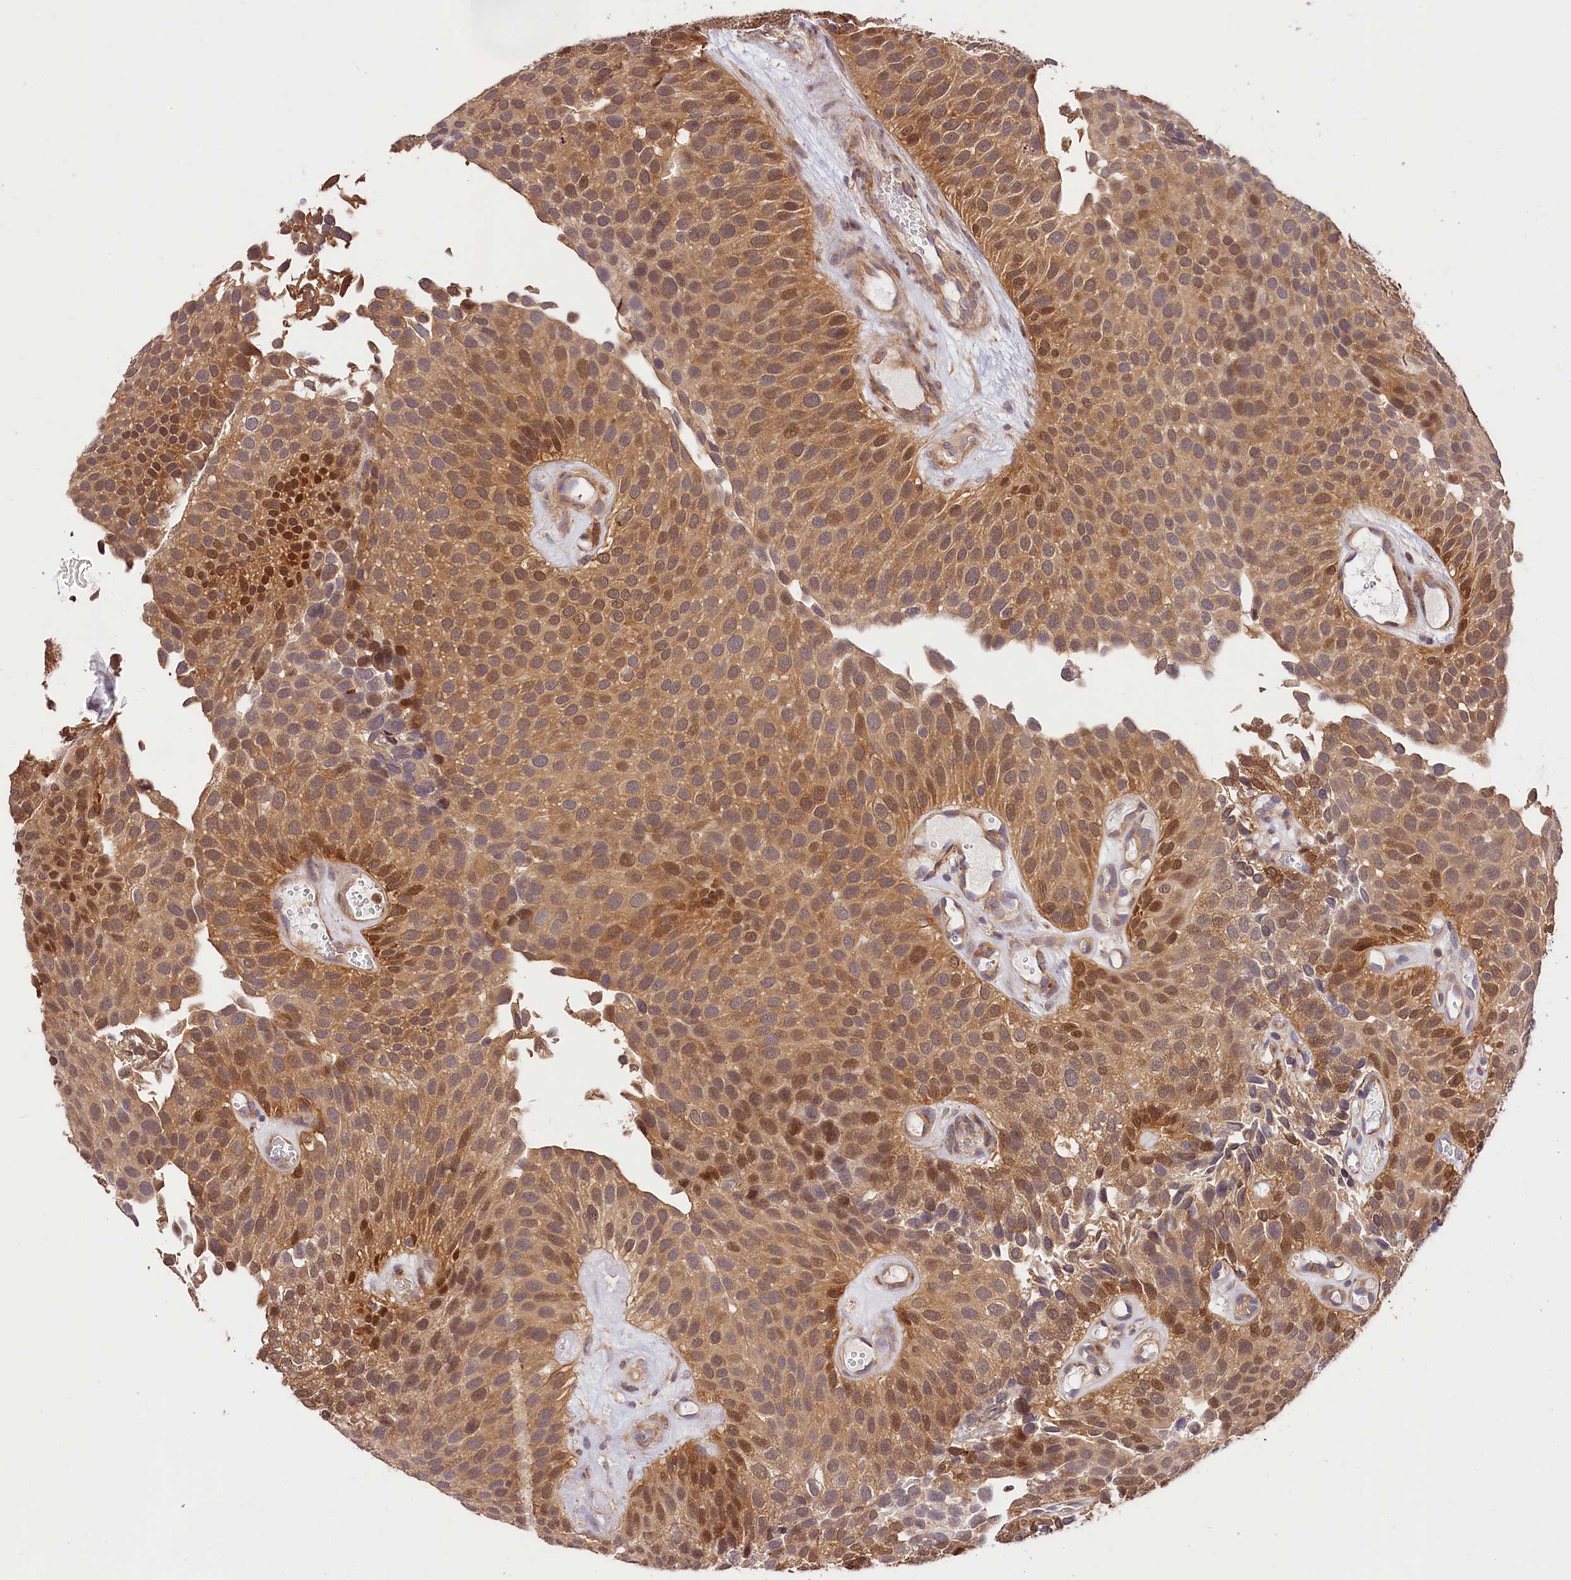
{"staining": {"intensity": "moderate", "quantity": ">75%", "location": "cytoplasmic/membranous,nuclear"}, "tissue": "urothelial cancer", "cell_type": "Tumor cells", "image_type": "cancer", "snomed": [{"axis": "morphology", "description": "Urothelial carcinoma, Low grade"}, {"axis": "topography", "description": "Urinary bladder"}], "caption": "Immunohistochemical staining of urothelial cancer exhibits medium levels of moderate cytoplasmic/membranous and nuclear expression in about >75% of tumor cells.", "gene": "CHORDC1", "patient": {"sex": "male", "age": 89}}